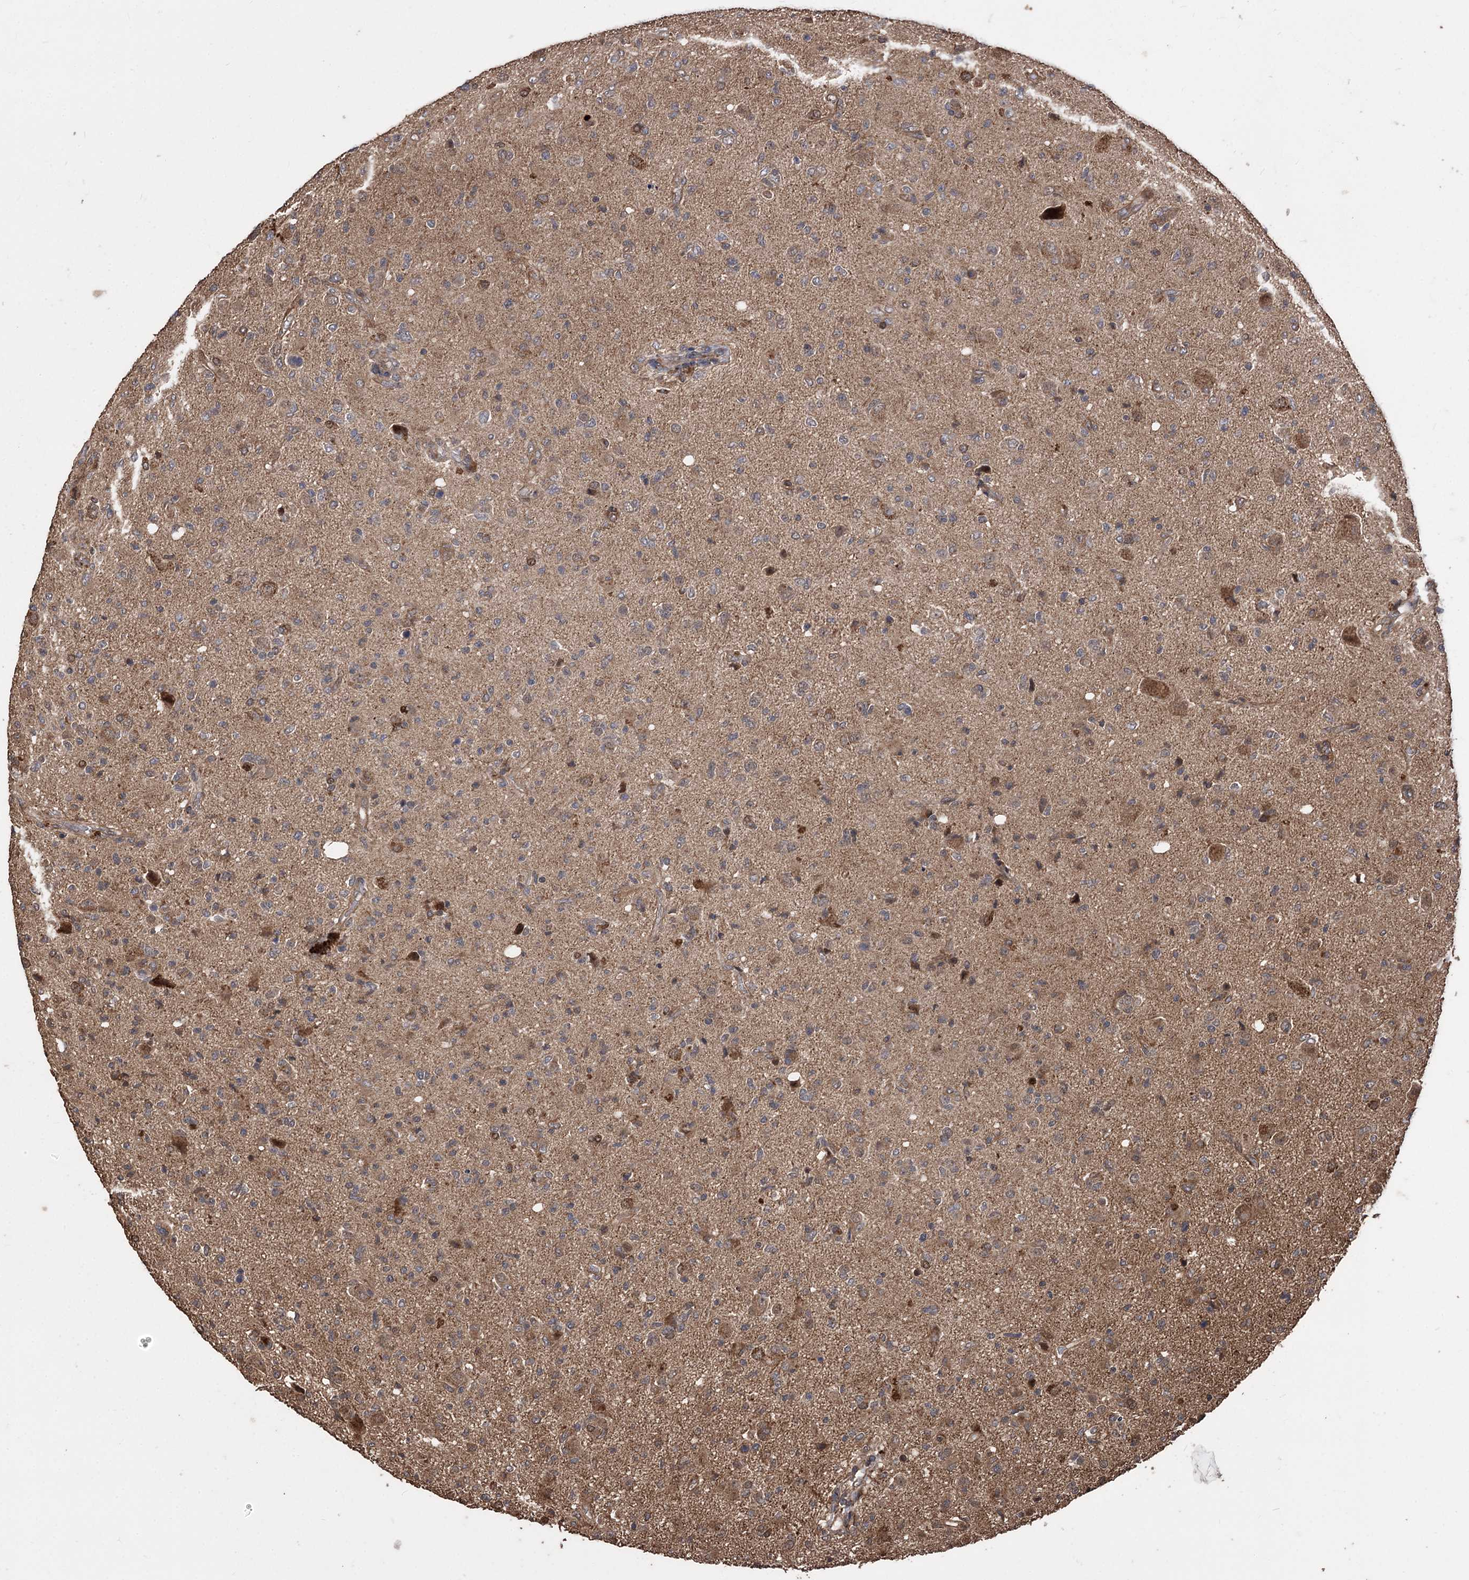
{"staining": {"intensity": "weak", "quantity": "<25%", "location": "cytoplasmic/membranous"}, "tissue": "glioma", "cell_type": "Tumor cells", "image_type": "cancer", "snomed": [{"axis": "morphology", "description": "Glioma, malignant, High grade"}, {"axis": "topography", "description": "Brain"}], "caption": "Image shows no protein staining in tumor cells of glioma tissue.", "gene": "RASSF3", "patient": {"sex": "female", "age": 57}}